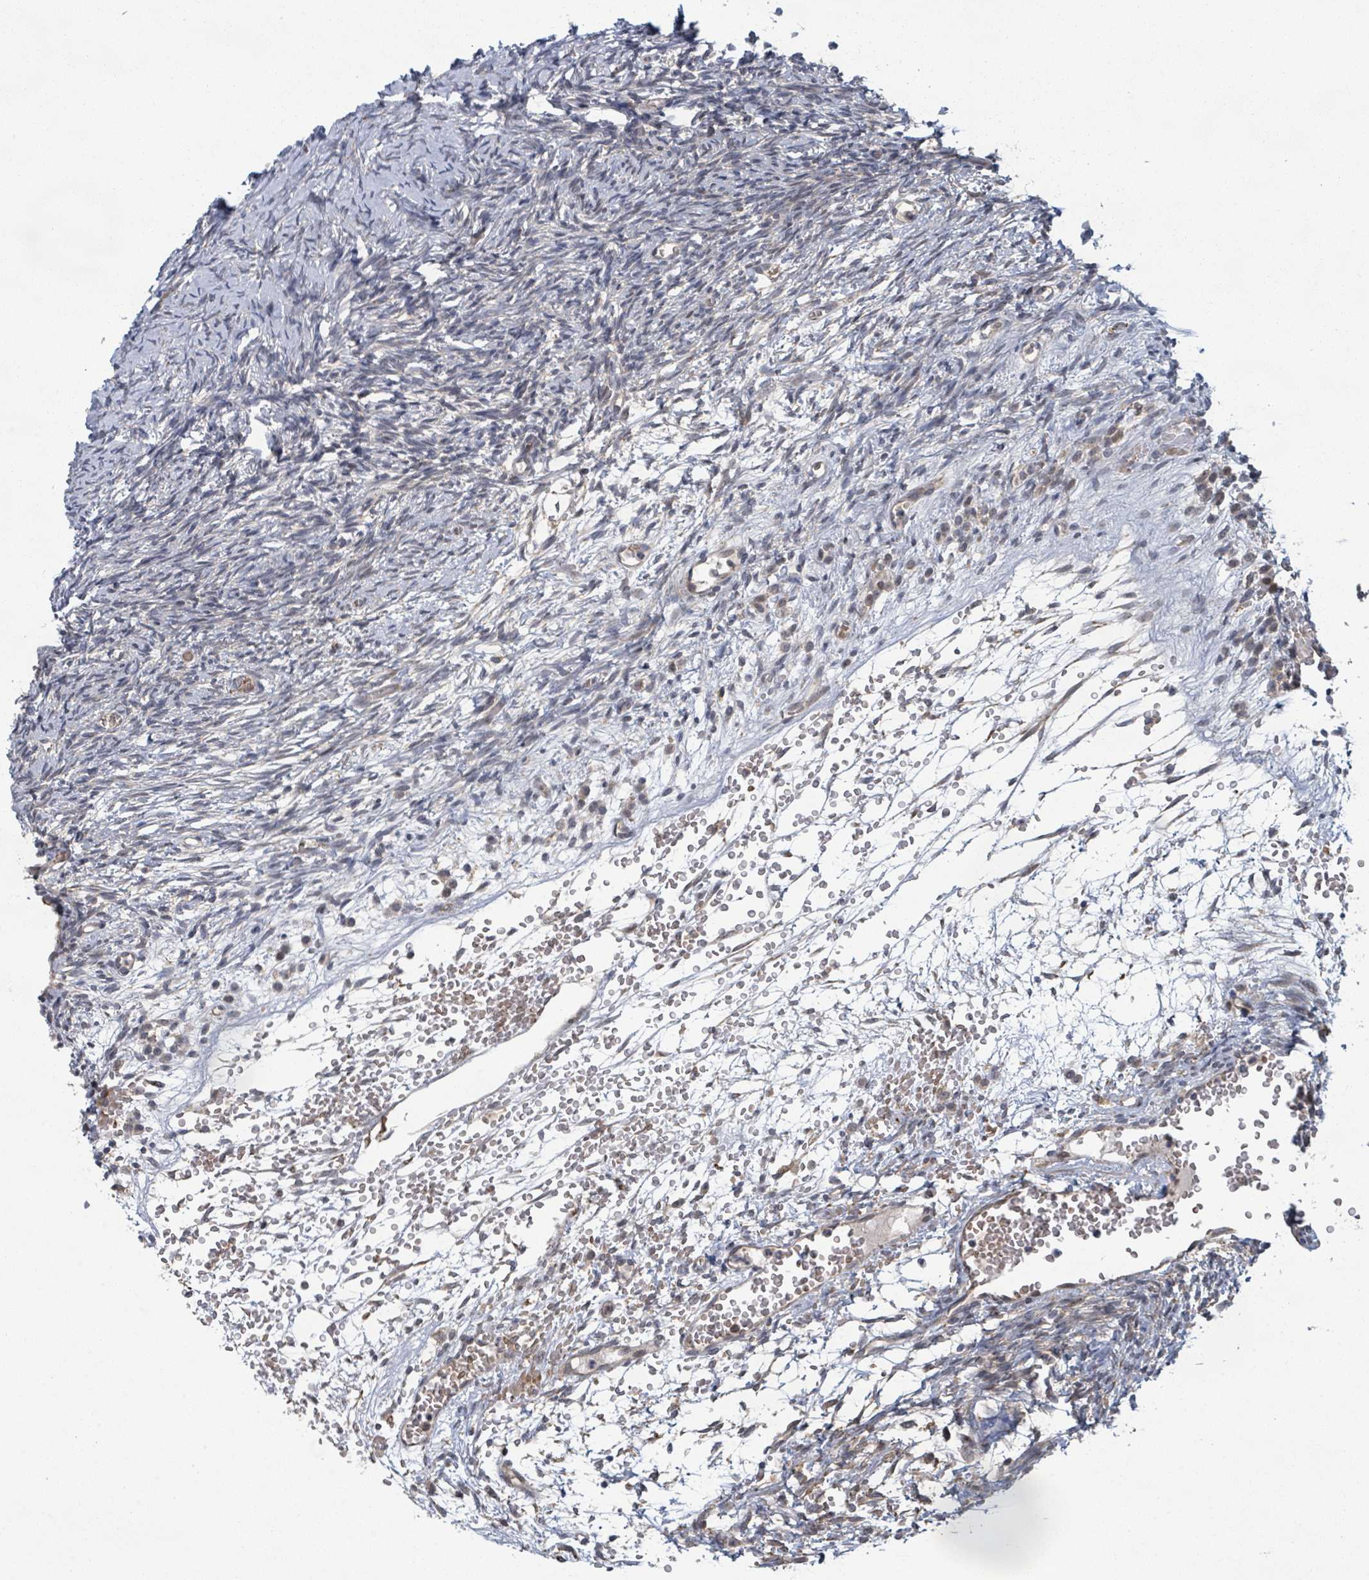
{"staining": {"intensity": "weak", "quantity": "25%-75%", "location": "cytoplasmic/membranous"}, "tissue": "ovary", "cell_type": "Ovarian stroma cells", "image_type": "normal", "snomed": [{"axis": "morphology", "description": "Normal tissue, NOS"}, {"axis": "topography", "description": "Ovary"}], "caption": "Immunohistochemistry (IHC) photomicrograph of normal ovary: human ovary stained using IHC shows low levels of weak protein expression localized specifically in the cytoplasmic/membranous of ovarian stroma cells, appearing as a cytoplasmic/membranous brown color.", "gene": "SHROOM2", "patient": {"sex": "female", "age": 39}}